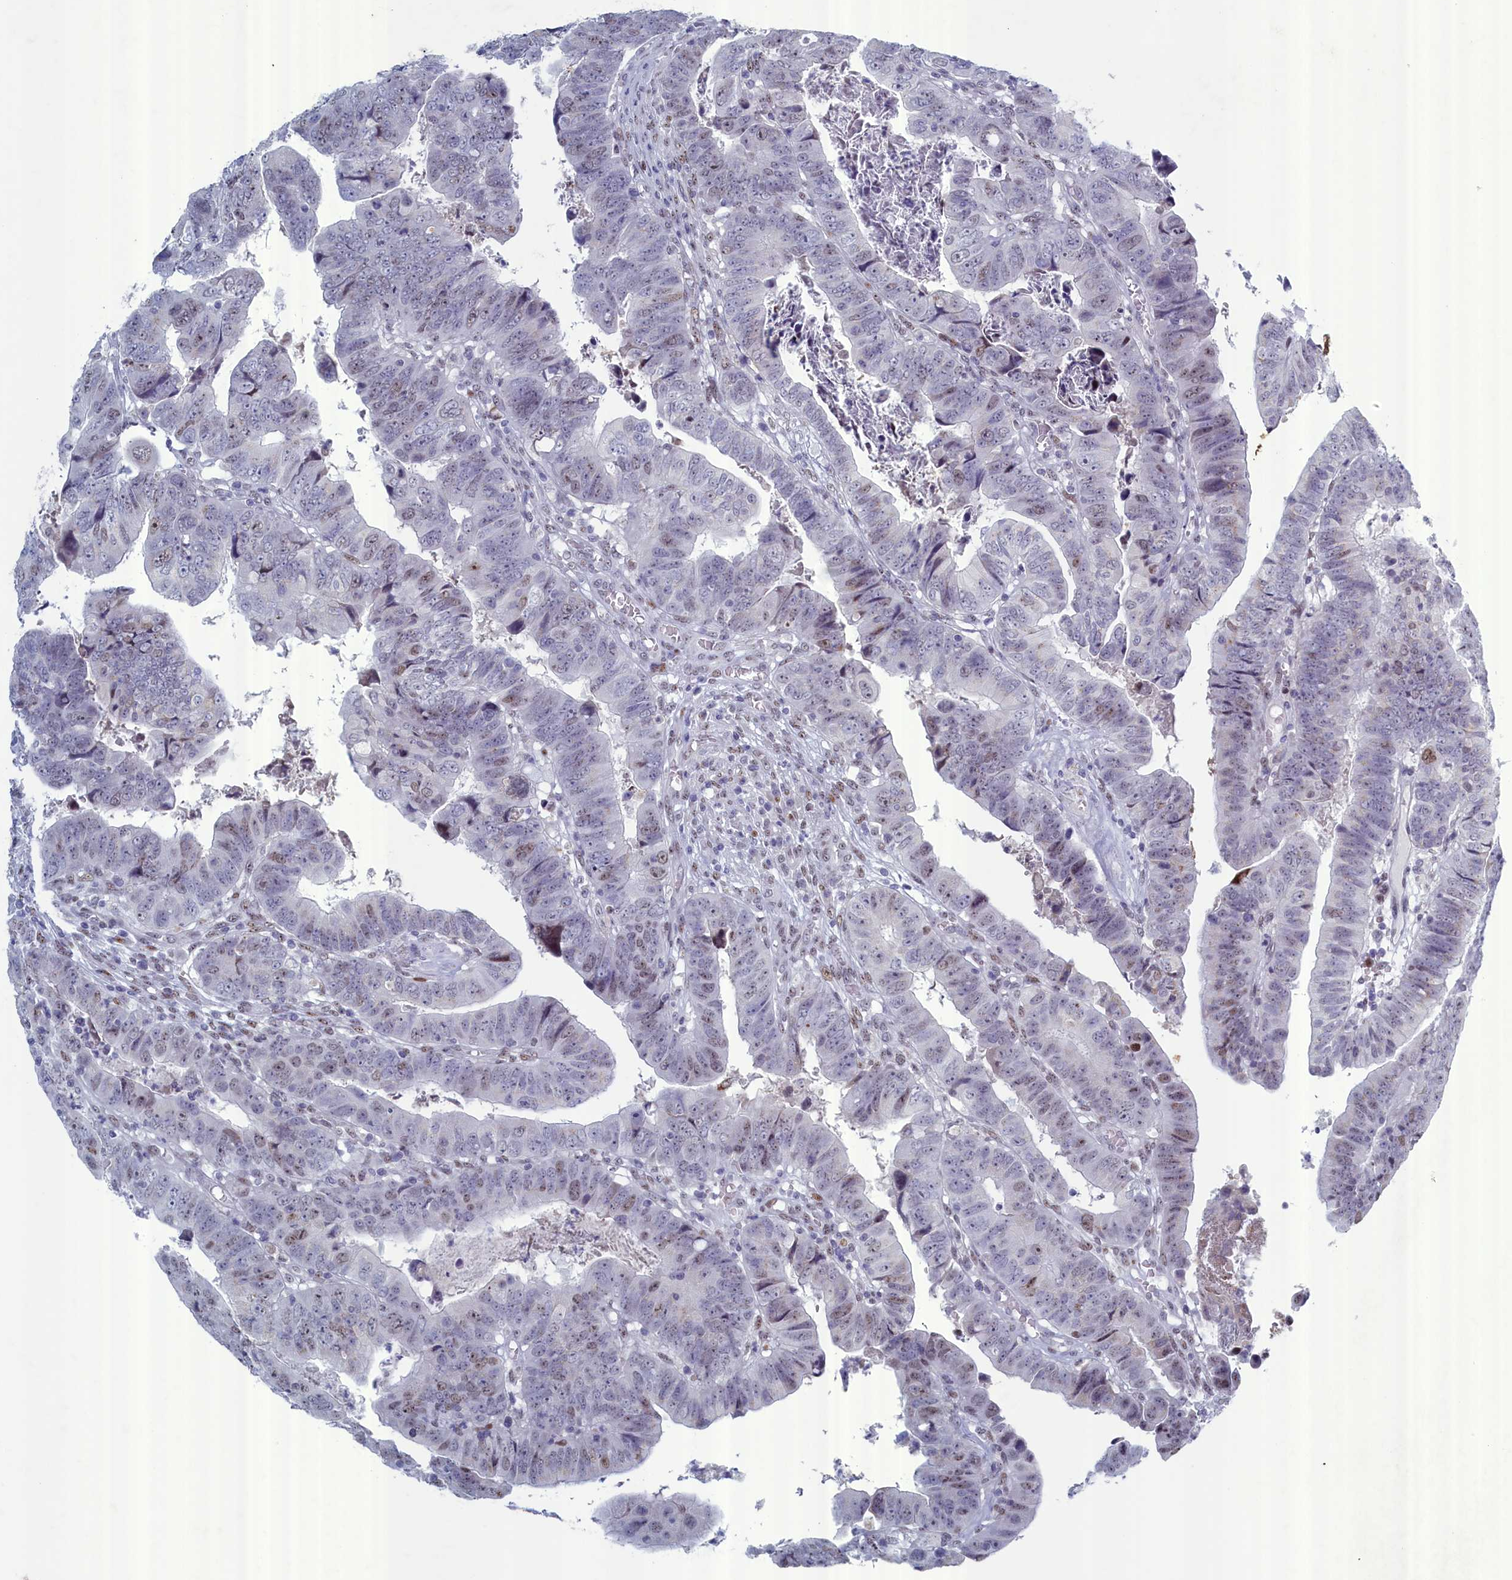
{"staining": {"intensity": "moderate", "quantity": "<25%", "location": "nuclear"}, "tissue": "colorectal cancer", "cell_type": "Tumor cells", "image_type": "cancer", "snomed": [{"axis": "morphology", "description": "Normal tissue, NOS"}, {"axis": "morphology", "description": "Adenocarcinoma, NOS"}, {"axis": "topography", "description": "Rectum"}], "caption": "A low amount of moderate nuclear expression is seen in approximately <25% of tumor cells in adenocarcinoma (colorectal) tissue. (Brightfield microscopy of DAB IHC at high magnification).", "gene": "WDR76", "patient": {"sex": "female", "age": 65}}